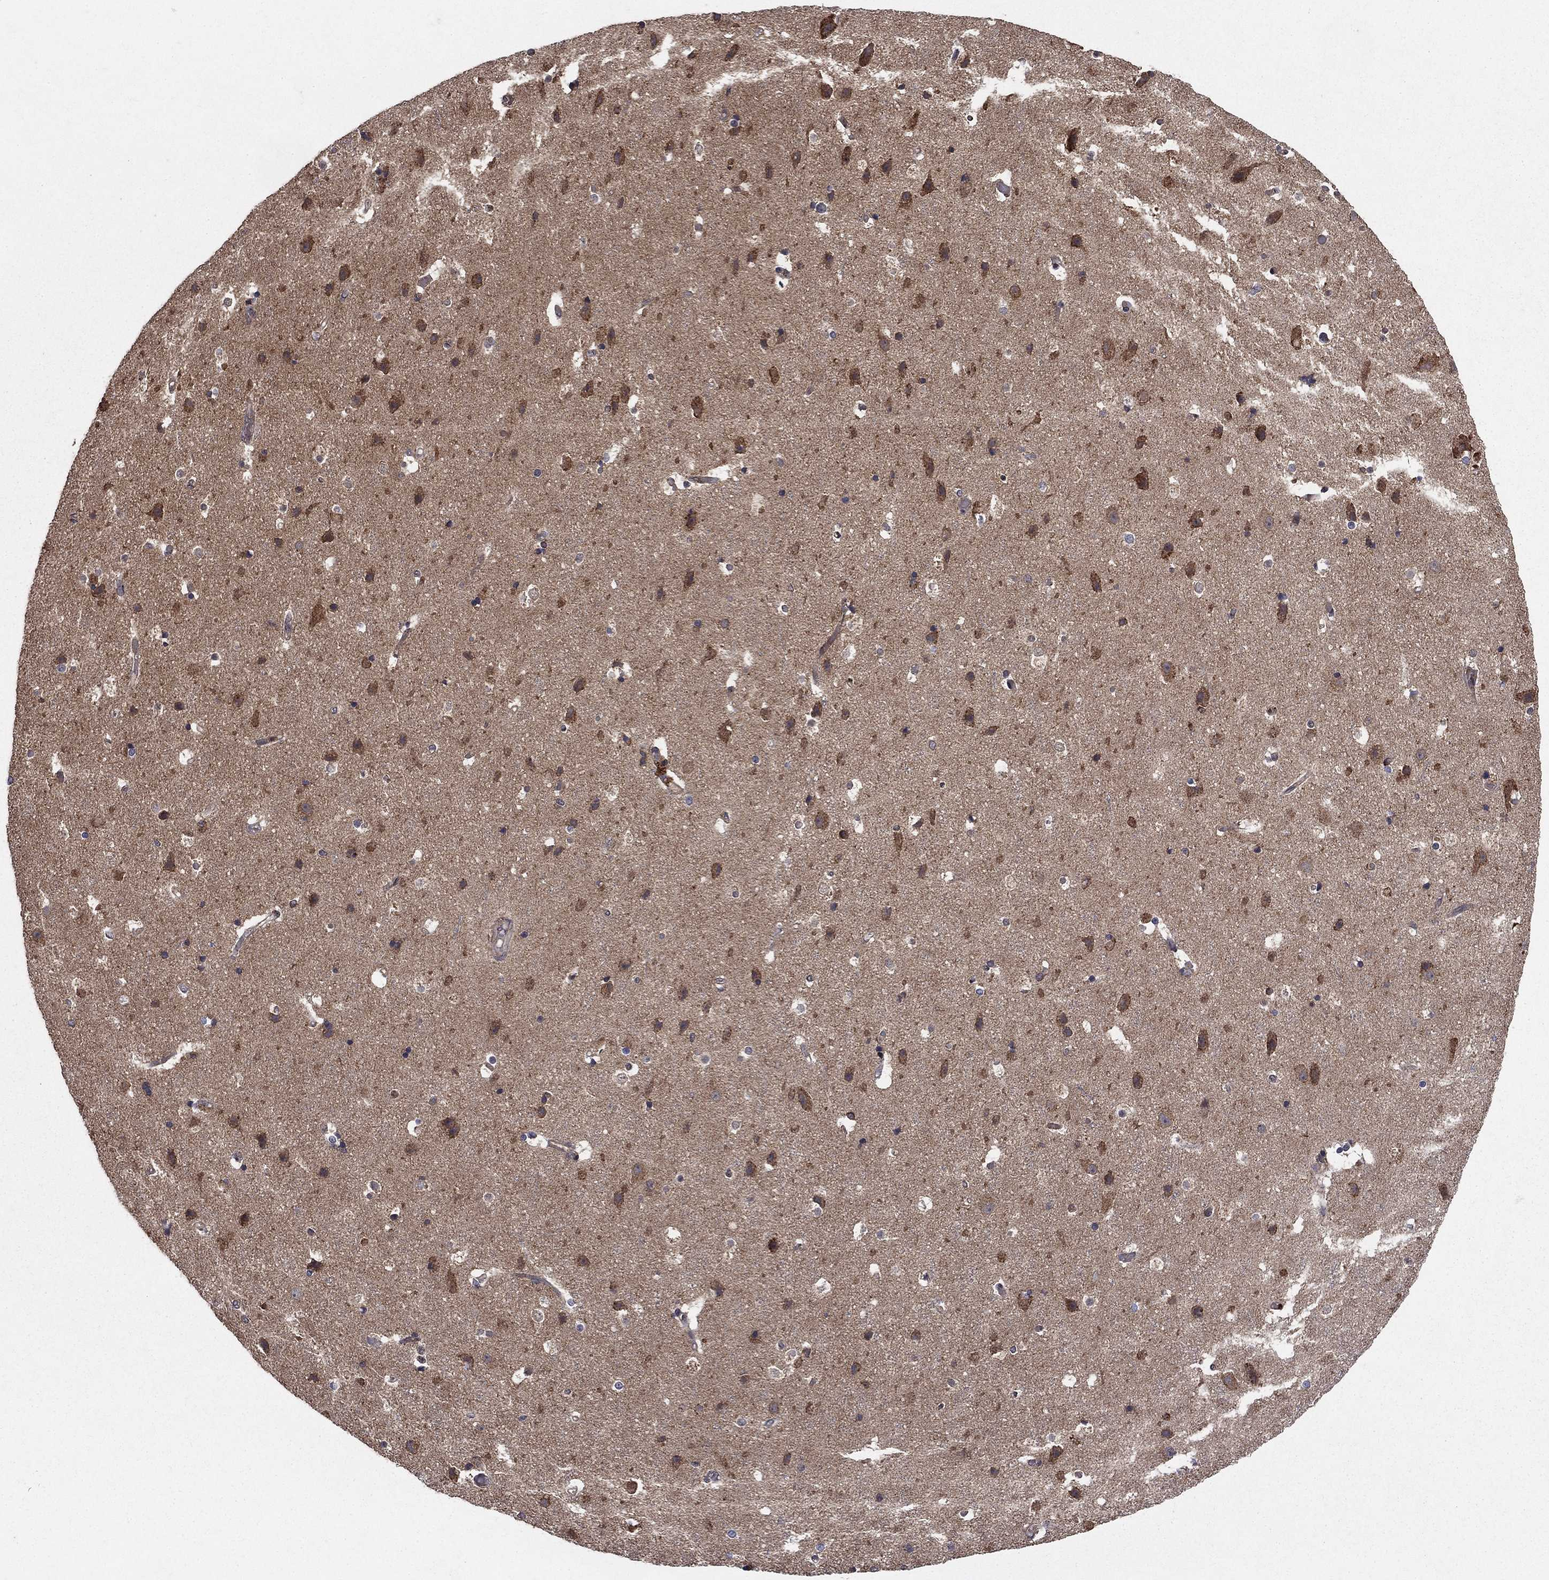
{"staining": {"intensity": "negative", "quantity": "none", "location": "none"}, "tissue": "cerebral cortex", "cell_type": "Endothelial cells", "image_type": "normal", "snomed": [{"axis": "morphology", "description": "Normal tissue, NOS"}, {"axis": "topography", "description": "Cerebral cortex"}], "caption": "Endothelial cells show no significant staining in benign cerebral cortex.", "gene": "BABAM2", "patient": {"sex": "female", "age": 52}}